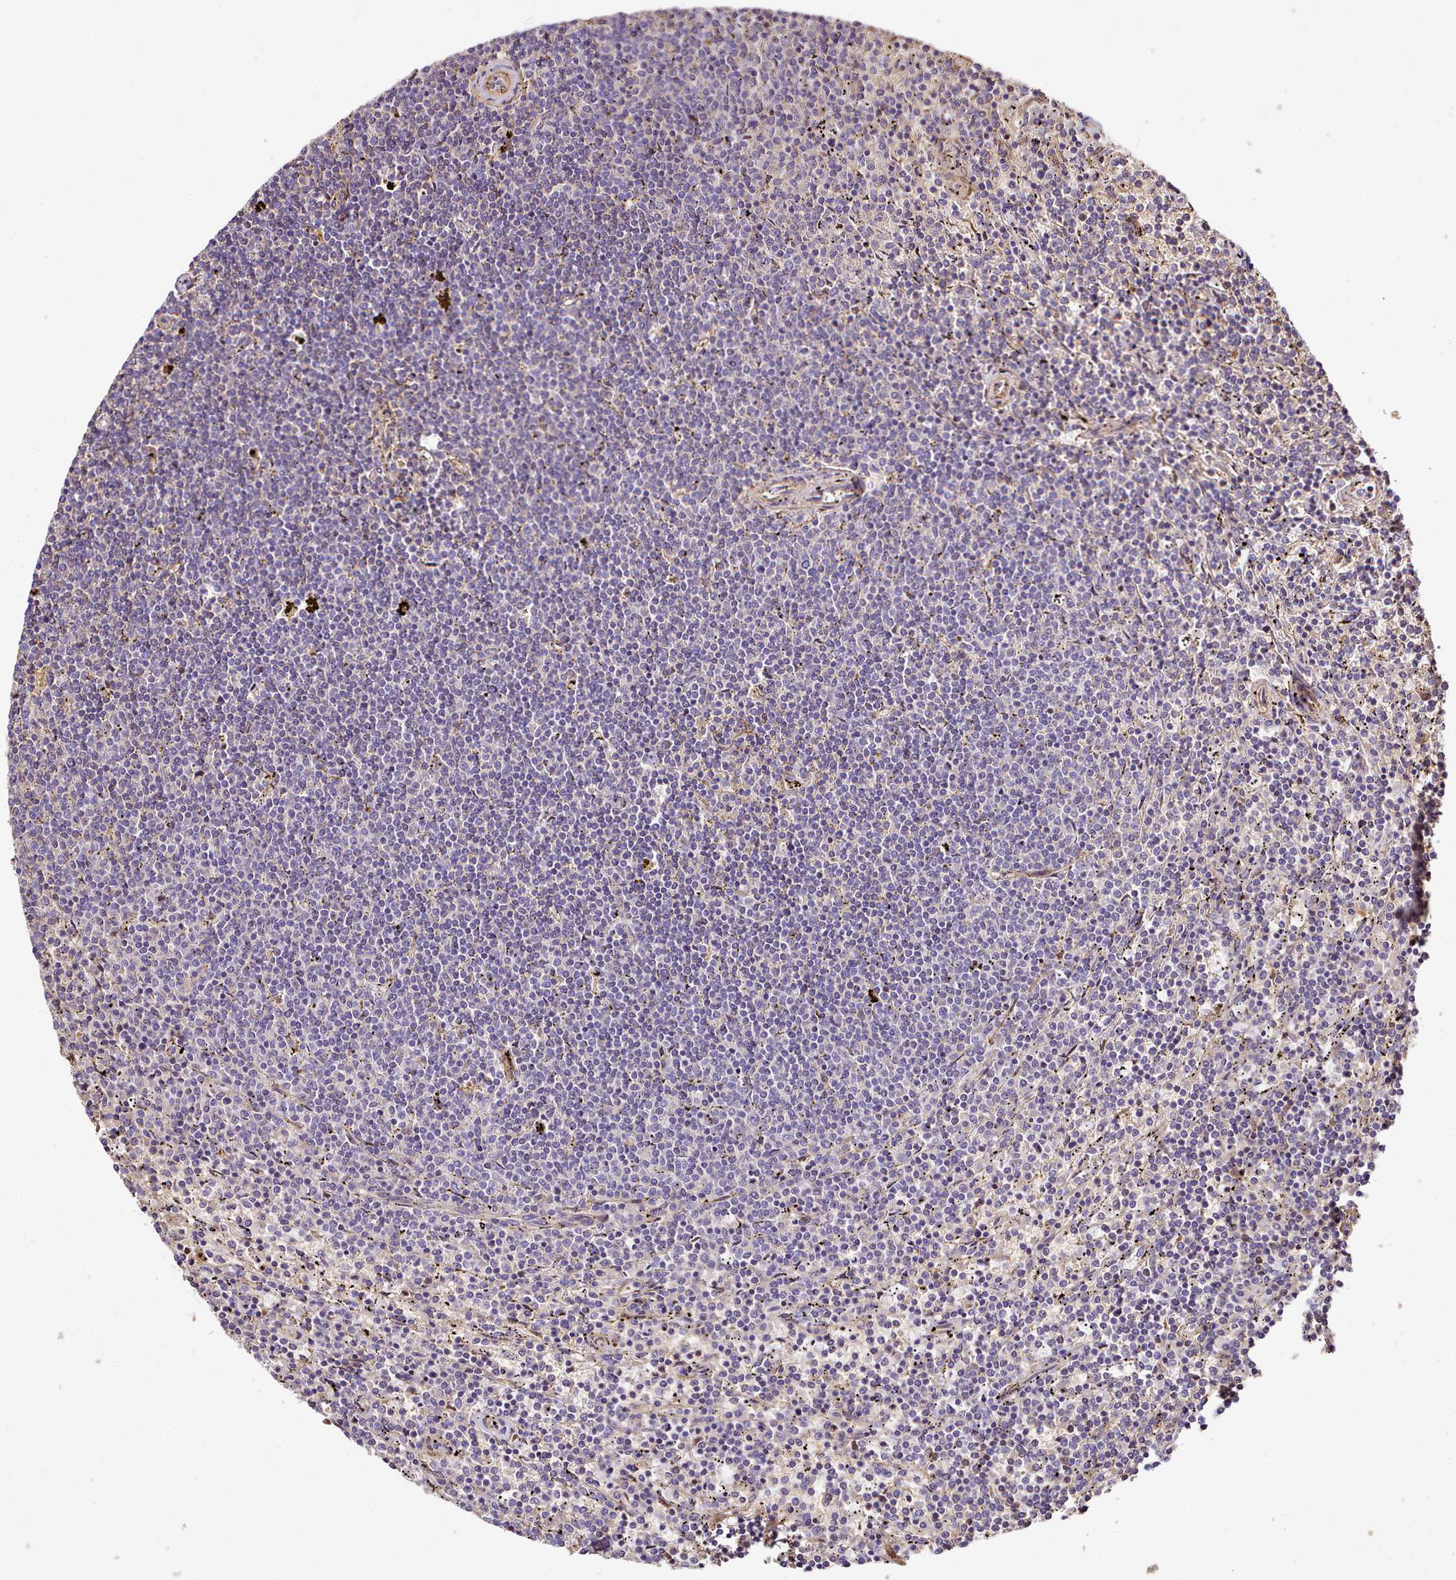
{"staining": {"intensity": "negative", "quantity": "none", "location": "none"}, "tissue": "lymphoma", "cell_type": "Tumor cells", "image_type": "cancer", "snomed": [{"axis": "morphology", "description": "Malignant lymphoma, non-Hodgkin's type, Low grade"}, {"axis": "topography", "description": "Spleen"}], "caption": "The IHC histopathology image has no significant staining in tumor cells of lymphoma tissue.", "gene": "NBPF1", "patient": {"sex": "female", "age": 50}}